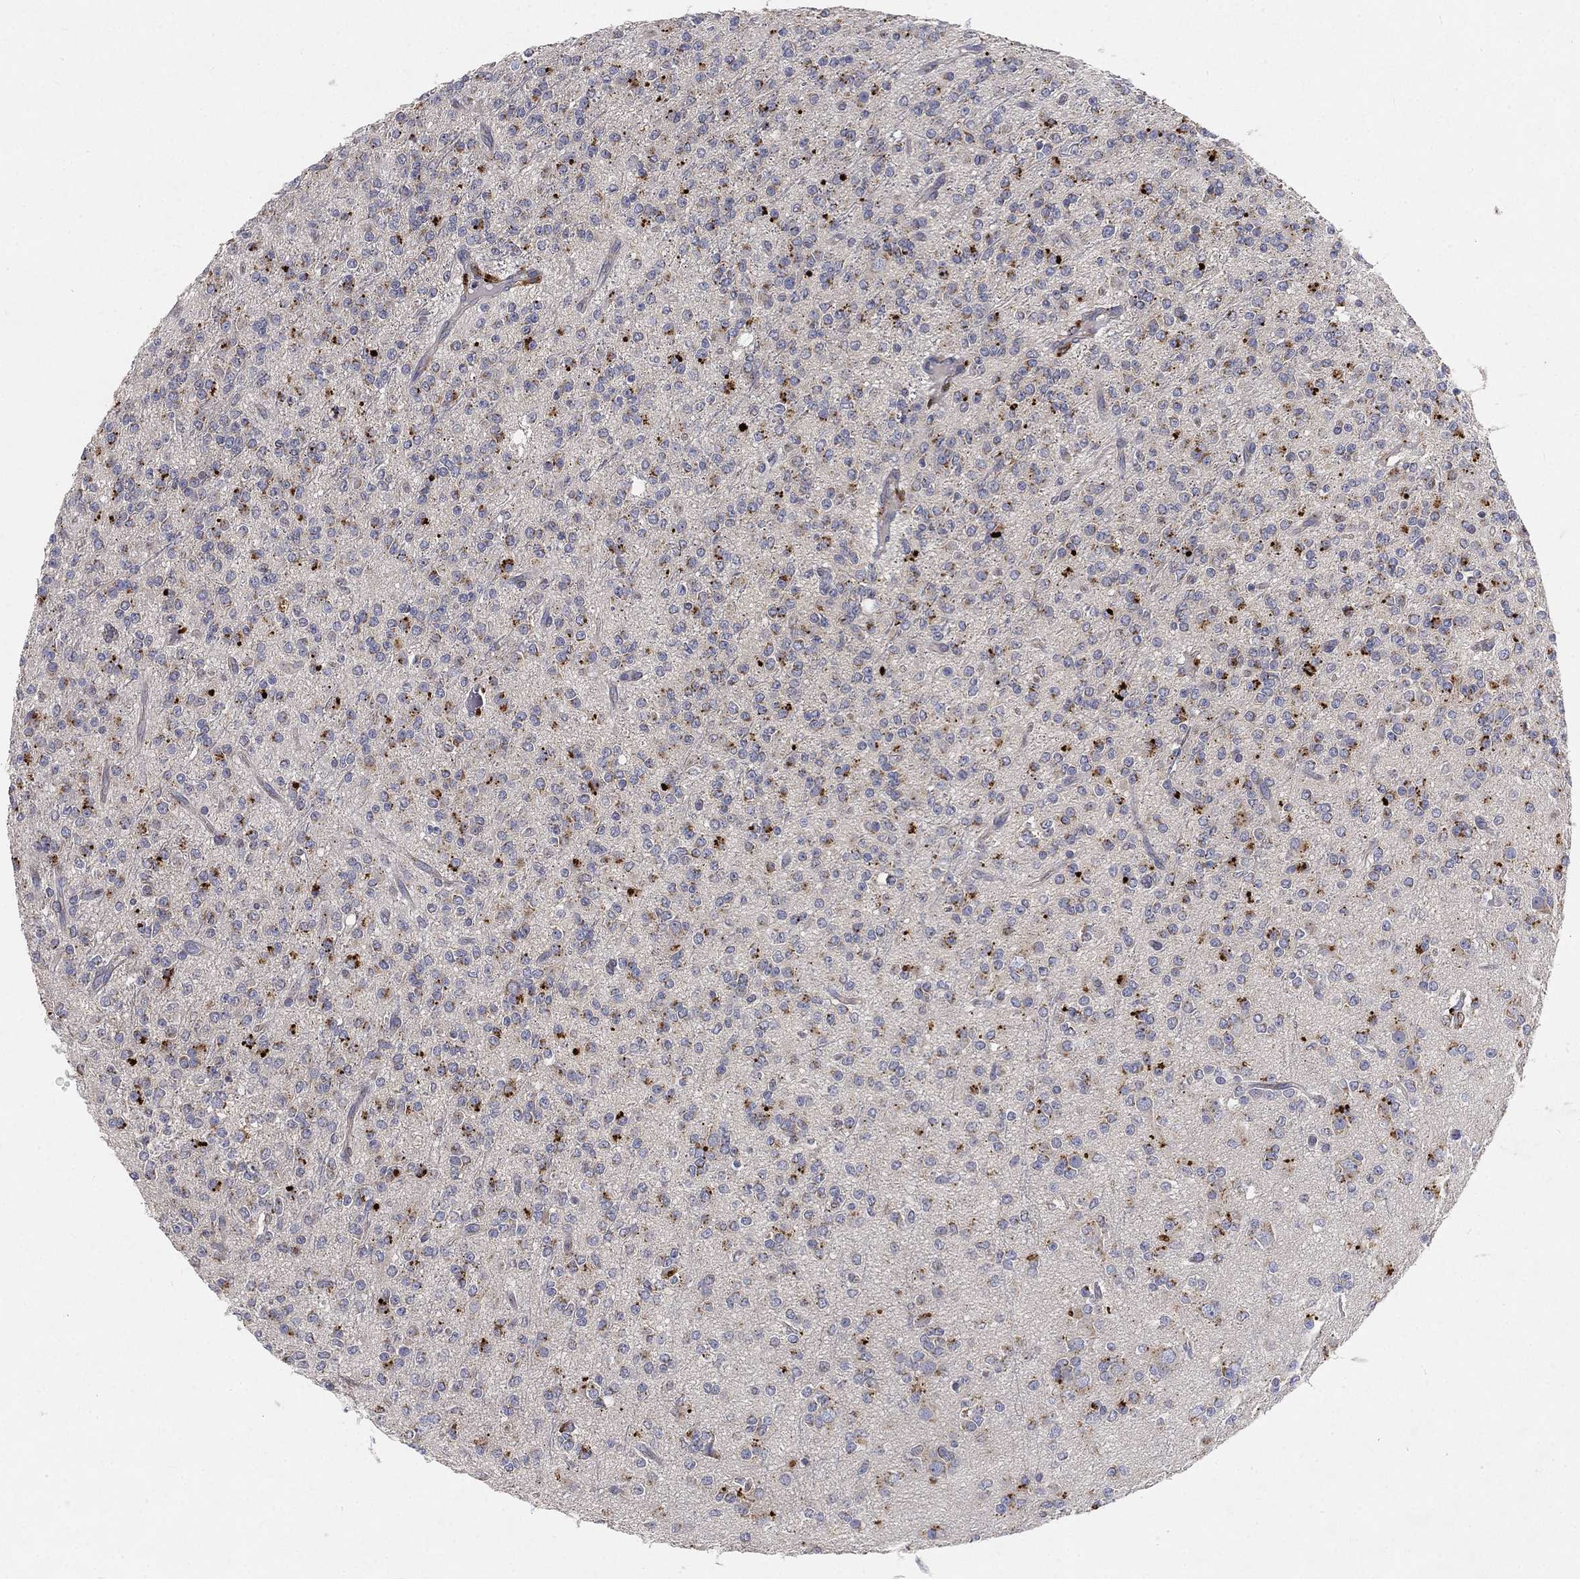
{"staining": {"intensity": "strong", "quantity": "<25%", "location": "cytoplasmic/membranous"}, "tissue": "glioma", "cell_type": "Tumor cells", "image_type": "cancer", "snomed": [{"axis": "morphology", "description": "Glioma, malignant, Low grade"}, {"axis": "topography", "description": "Brain"}], "caption": "Malignant glioma (low-grade) stained with immunohistochemistry (IHC) shows strong cytoplasmic/membranous positivity in about <25% of tumor cells. (Brightfield microscopy of DAB IHC at high magnification).", "gene": "CTSL", "patient": {"sex": "male", "age": 27}}